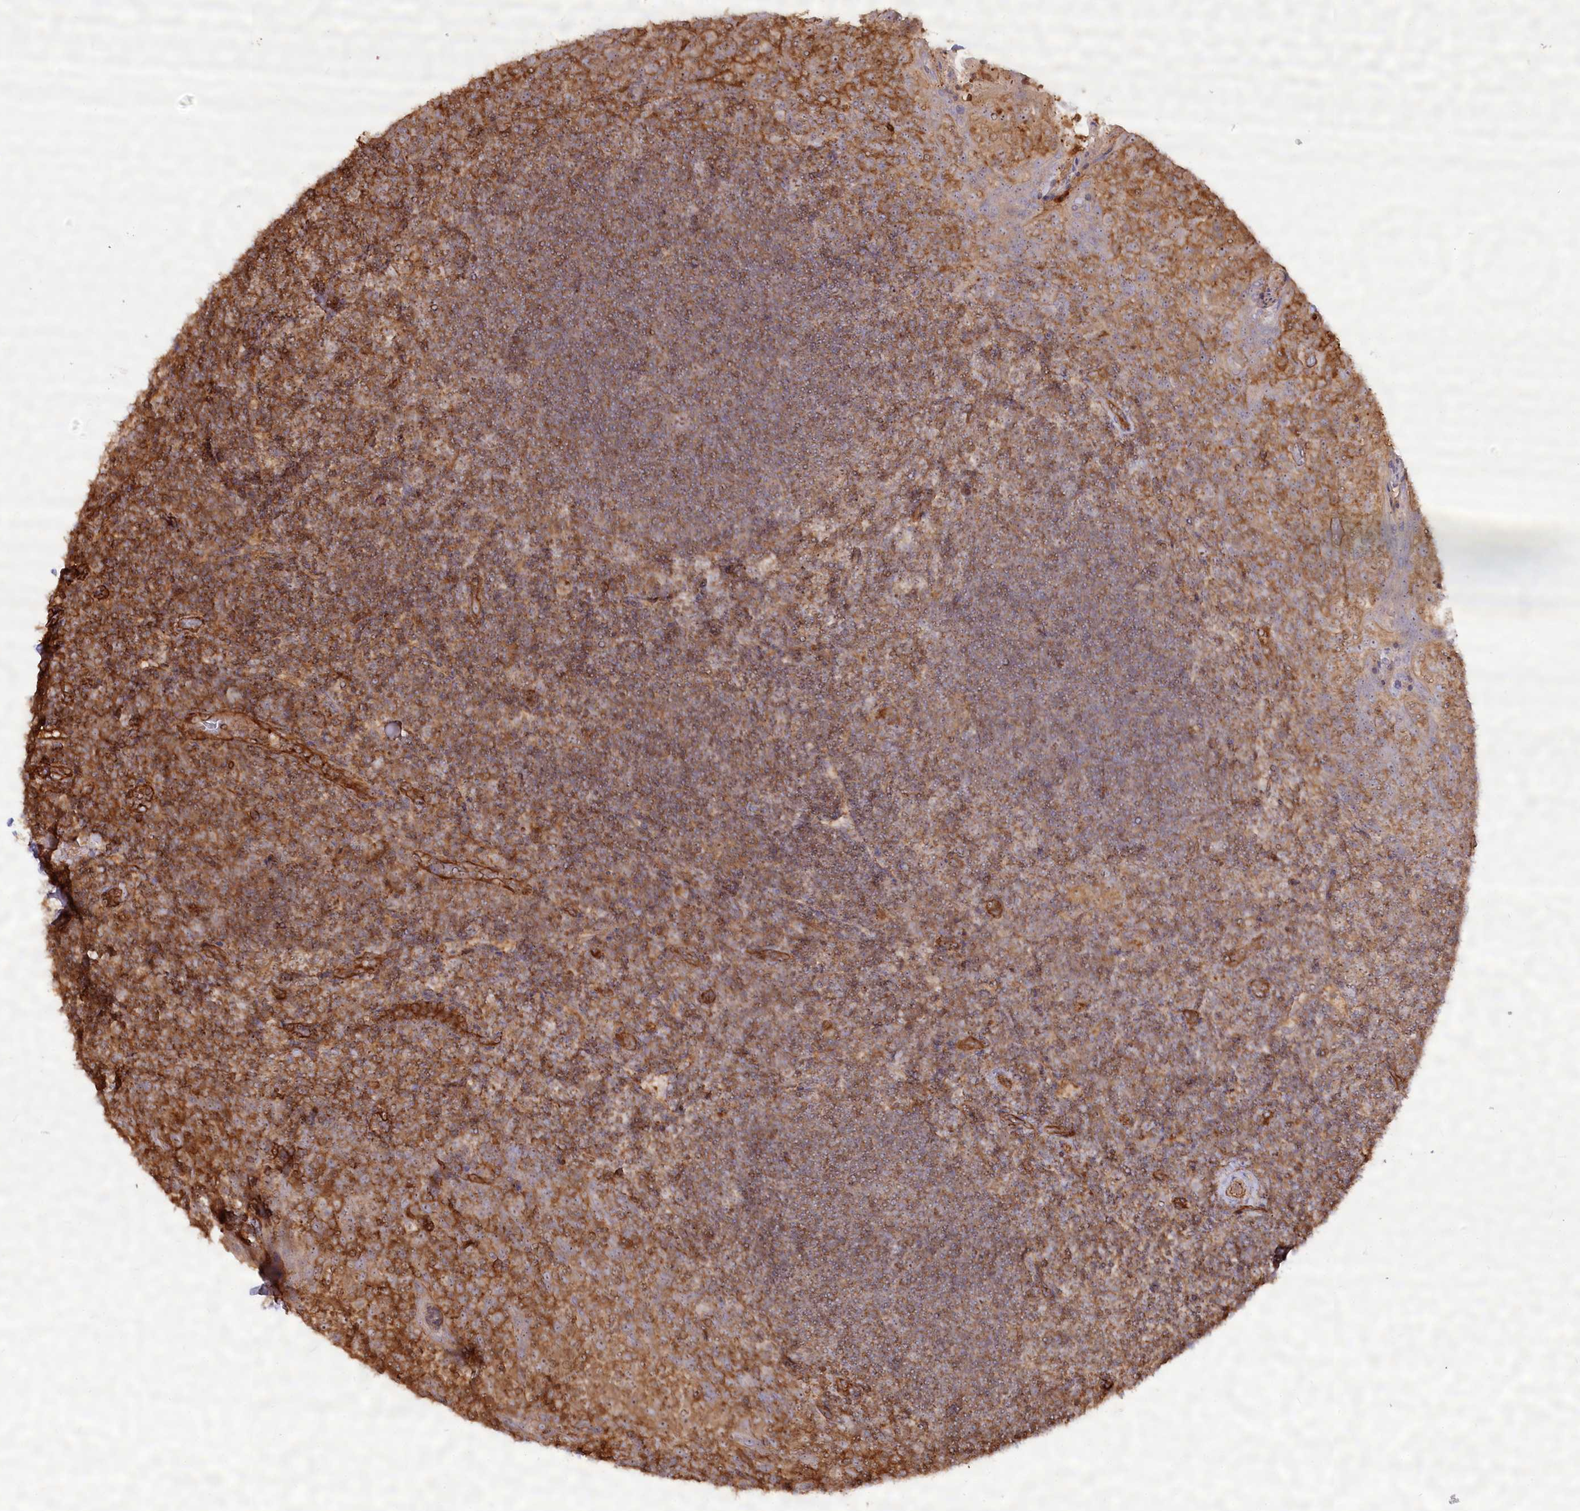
{"staining": {"intensity": "strong", "quantity": ">75%", "location": "cytoplasmic/membranous"}, "tissue": "tonsil", "cell_type": "Germinal center cells", "image_type": "normal", "snomed": [{"axis": "morphology", "description": "Normal tissue, NOS"}, {"axis": "topography", "description": "Tonsil"}], "caption": "Human tonsil stained for a protein (brown) exhibits strong cytoplasmic/membranous positive expression in approximately >75% of germinal center cells.", "gene": "WDR36", "patient": {"sex": "female", "age": 10}}